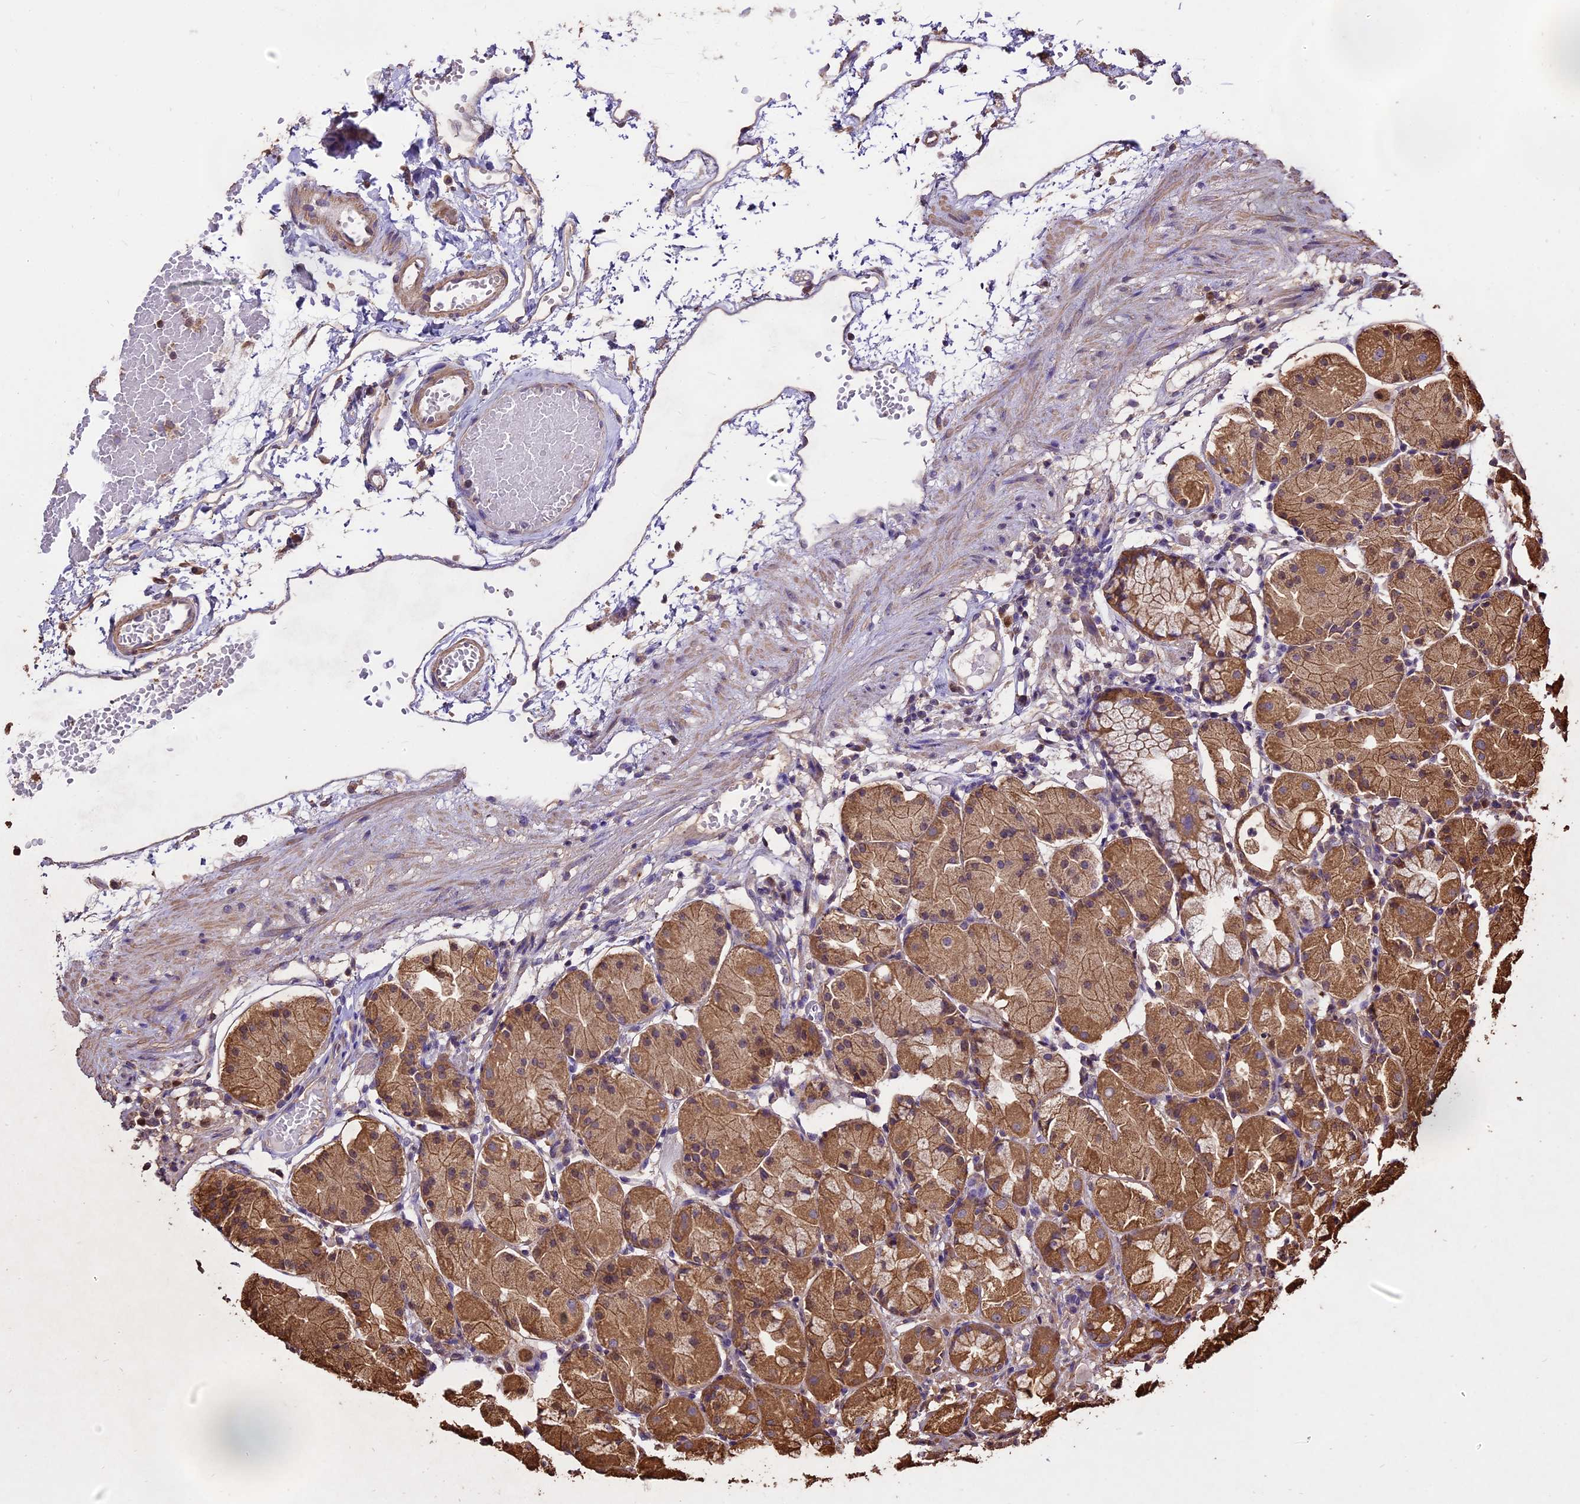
{"staining": {"intensity": "moderate", "quantity": ">75%", "location": "cytoplasmic/membranous"}, "tissue": "stomach", "cell_type": "Glandular cells", "image_type": "normal", "snomed": [{"axis": "morphology", "description": "Normal tissue, NOS"}, {"axis": "topography", "description": "Stomach"}, {"axis": "topography", "description": "Stomach, lower"}], "caption": "Immunohistochemical staining of normal stomach reveals medium levels of moderate cytoplasmic/membranous expression in about >75% of glandular cells.", "gene": "PGPEP1L", "patient": {"sex": "female", "age": 75}}